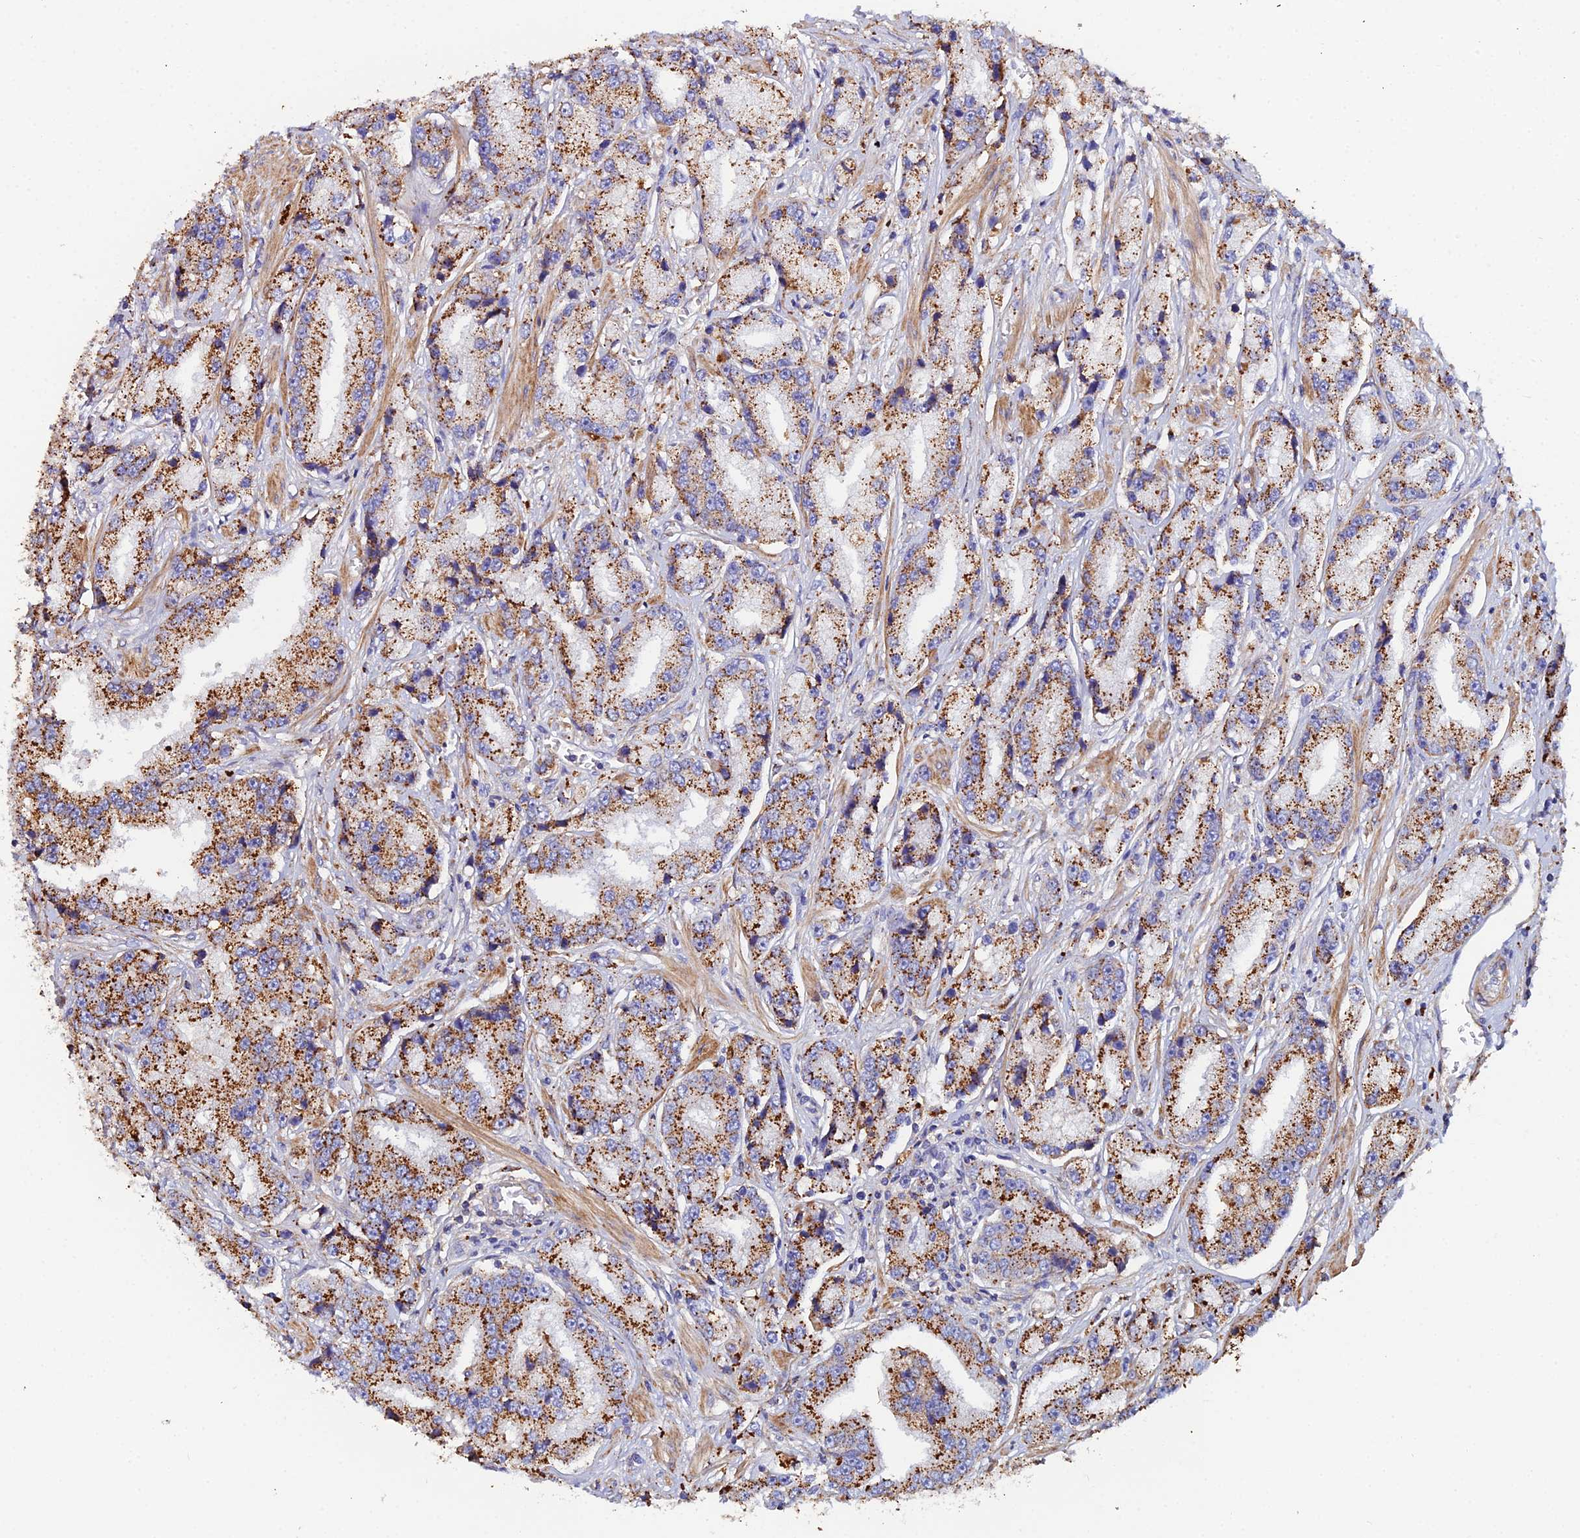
{"staining": {"intensity": "strong", "quantity": ">75%", "location": "cytoplasmic/membranous"}, "tissue": "prostate cancer", "cell_type": "Tumor cells", "image_type": "cancer", "snomed": [{"axis": "morphology", "description": "Adenocarcinoma, High grade"}, {"axis": "topography", "description": "Prostate"}], "caption": "Immunohistochemistry micrograph of human prostate cancer stained for a protein (brown), which shows high levels of strong cytoplasmic/membranous positivity in about >75% of tumor cells.", "gene": "C6", "patient": {"sex": "male", "age": 74}}